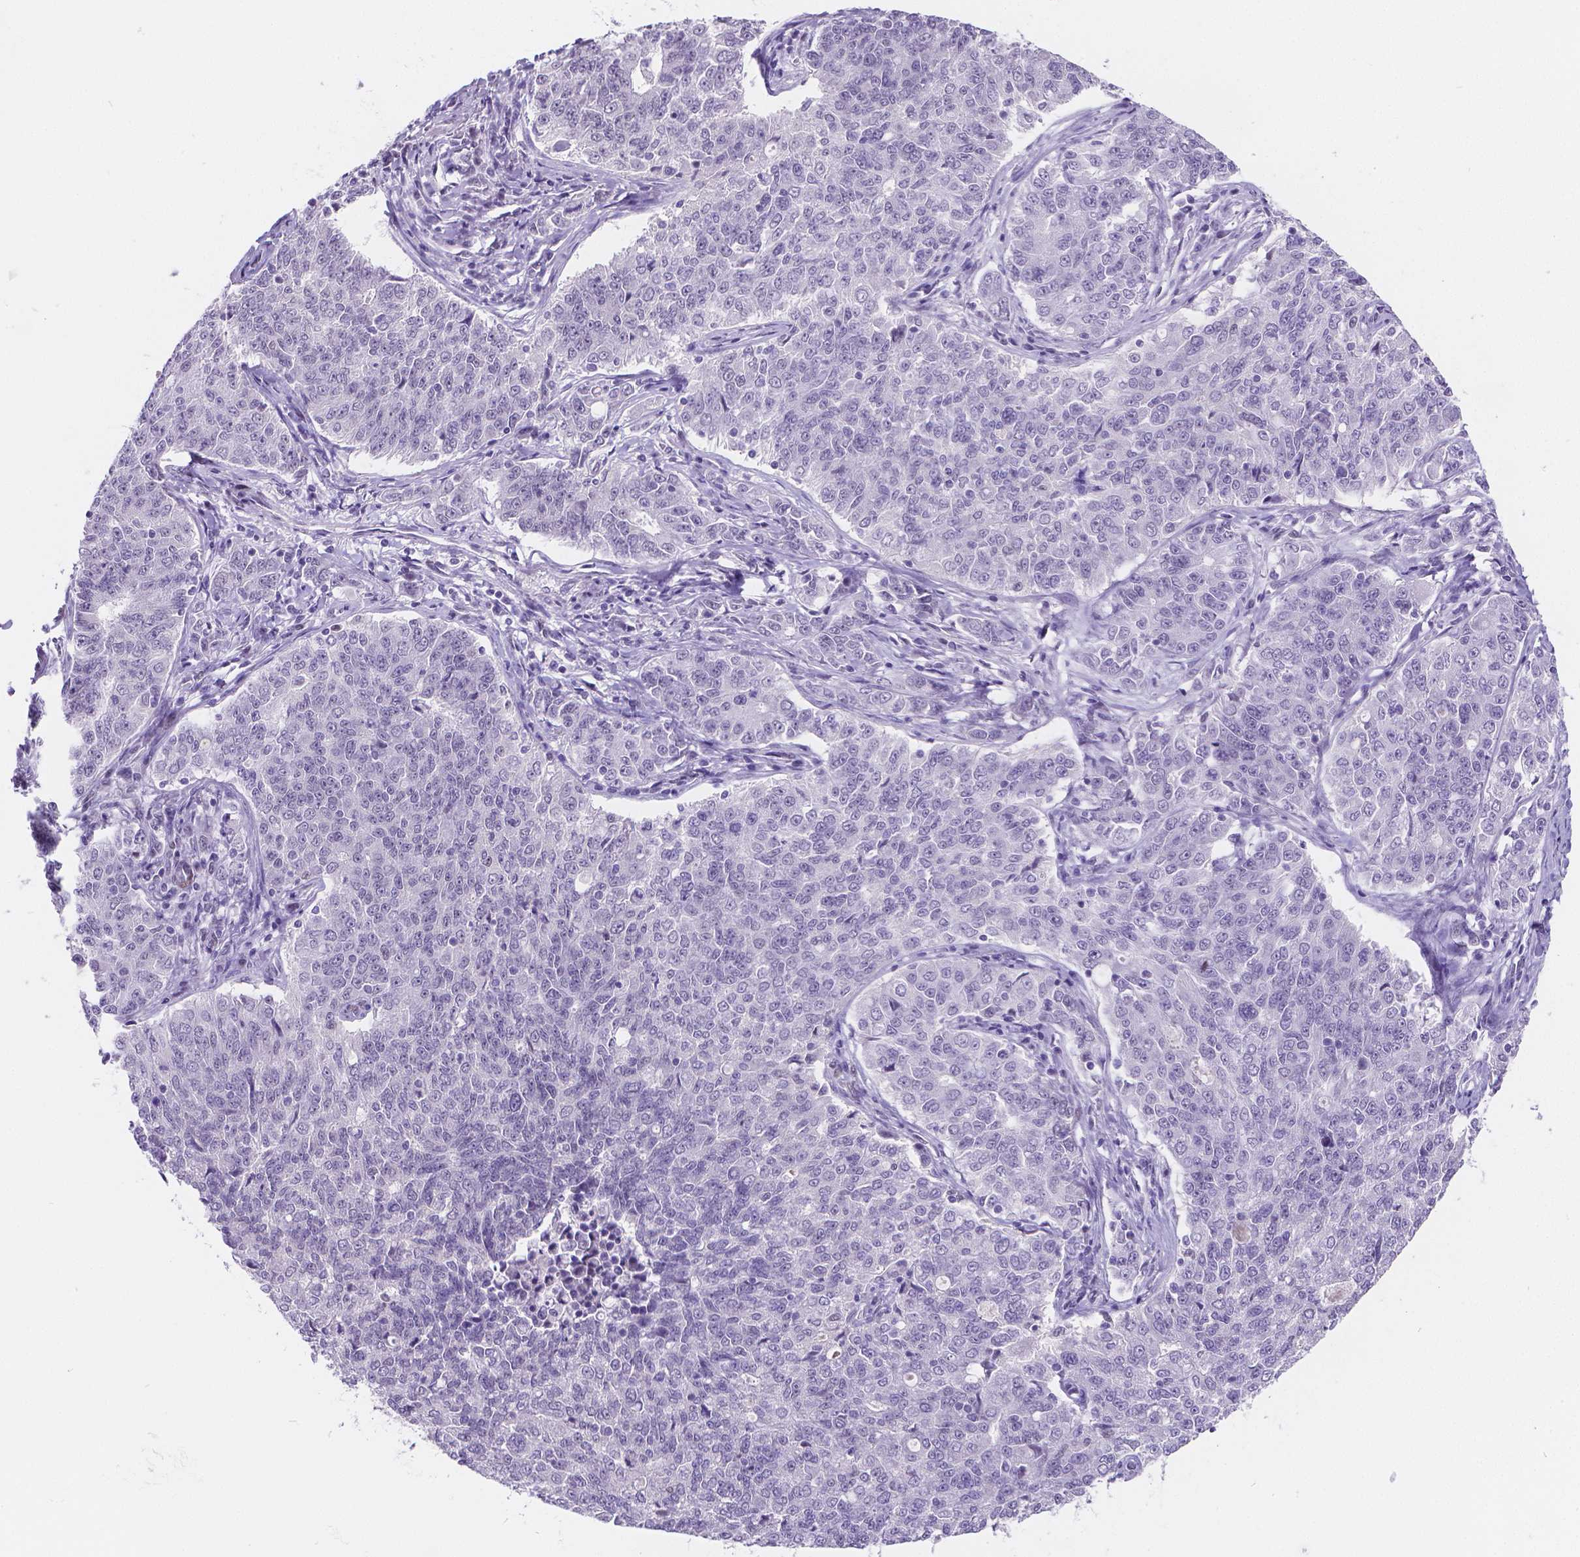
{"staining": {"intensity": "negative", "quantity": "none", "location": "none"}, "tissue": "endometrial cancer", "cell_type": "Tumor cells", "image_type": "cancer", "snomed": [{"axis": "morphology", "description": "Adenocarcinoma, NOS"}, {"axis": "topography", "description": "Endometrium"}], "caption": "DAB (3,3'-diaminobenzidine) immunohistochemical staining of endometrial cancer exhibits no significant expression in tumor cells.", "gene": "MEF2C", "patient": {"sex": "female", "age": 43}}